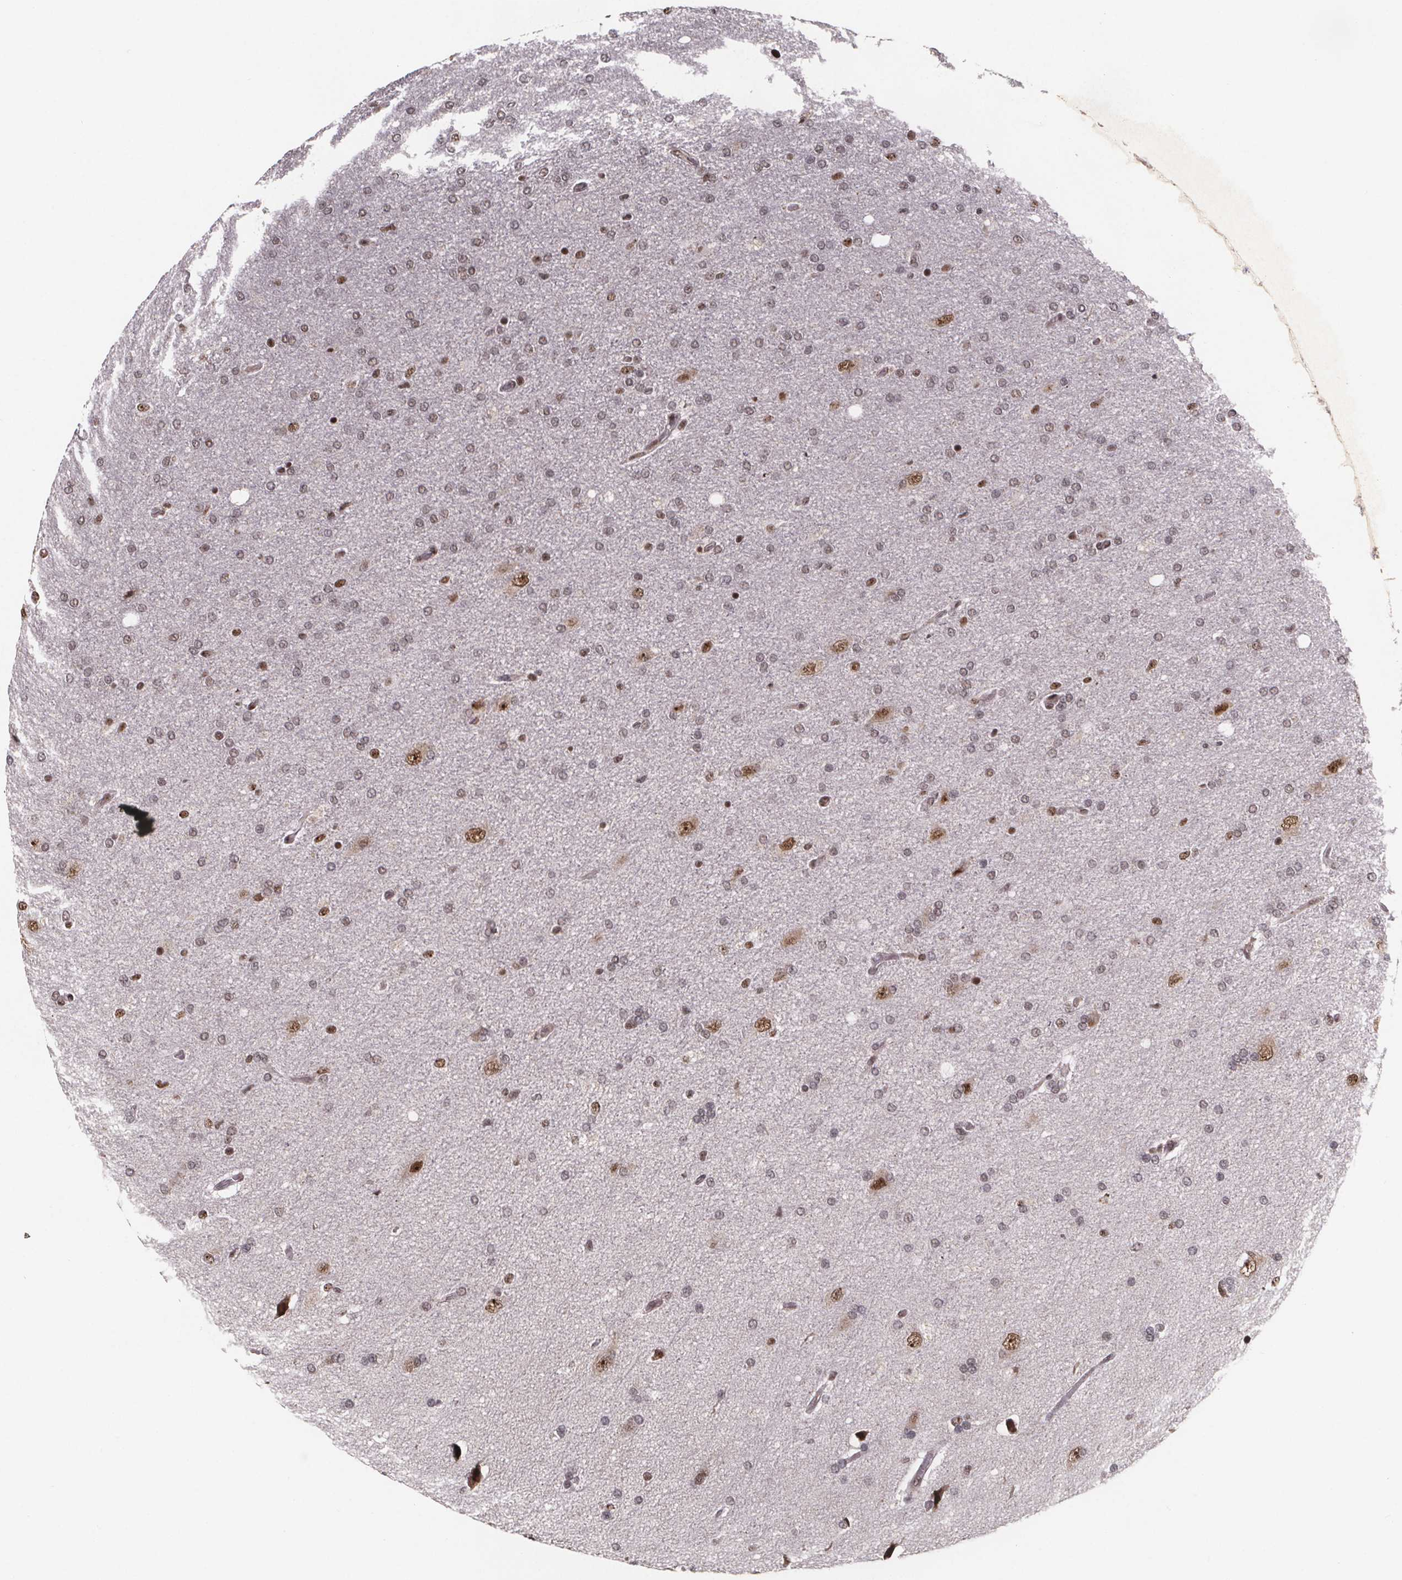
{"staining": {"intensity": "weak", "quantity": ">75%", "location": "nuclear"}, "tissue": "glioma", "cell_type": "Tumor cells", "image_type": "cancer", "snomed": [{"axis": "morphology", "description": "Glioma, malignant, High grade"}, {"axis": "topography", "description": "Cerebral cortex"}], "caption": "Glioma stained for a protein (brown) shows weak nuclear positive staining in approximately >75% of tumor cells.", "gene": "U2SURP", "patient": {"sex": "male", "age": 70}}